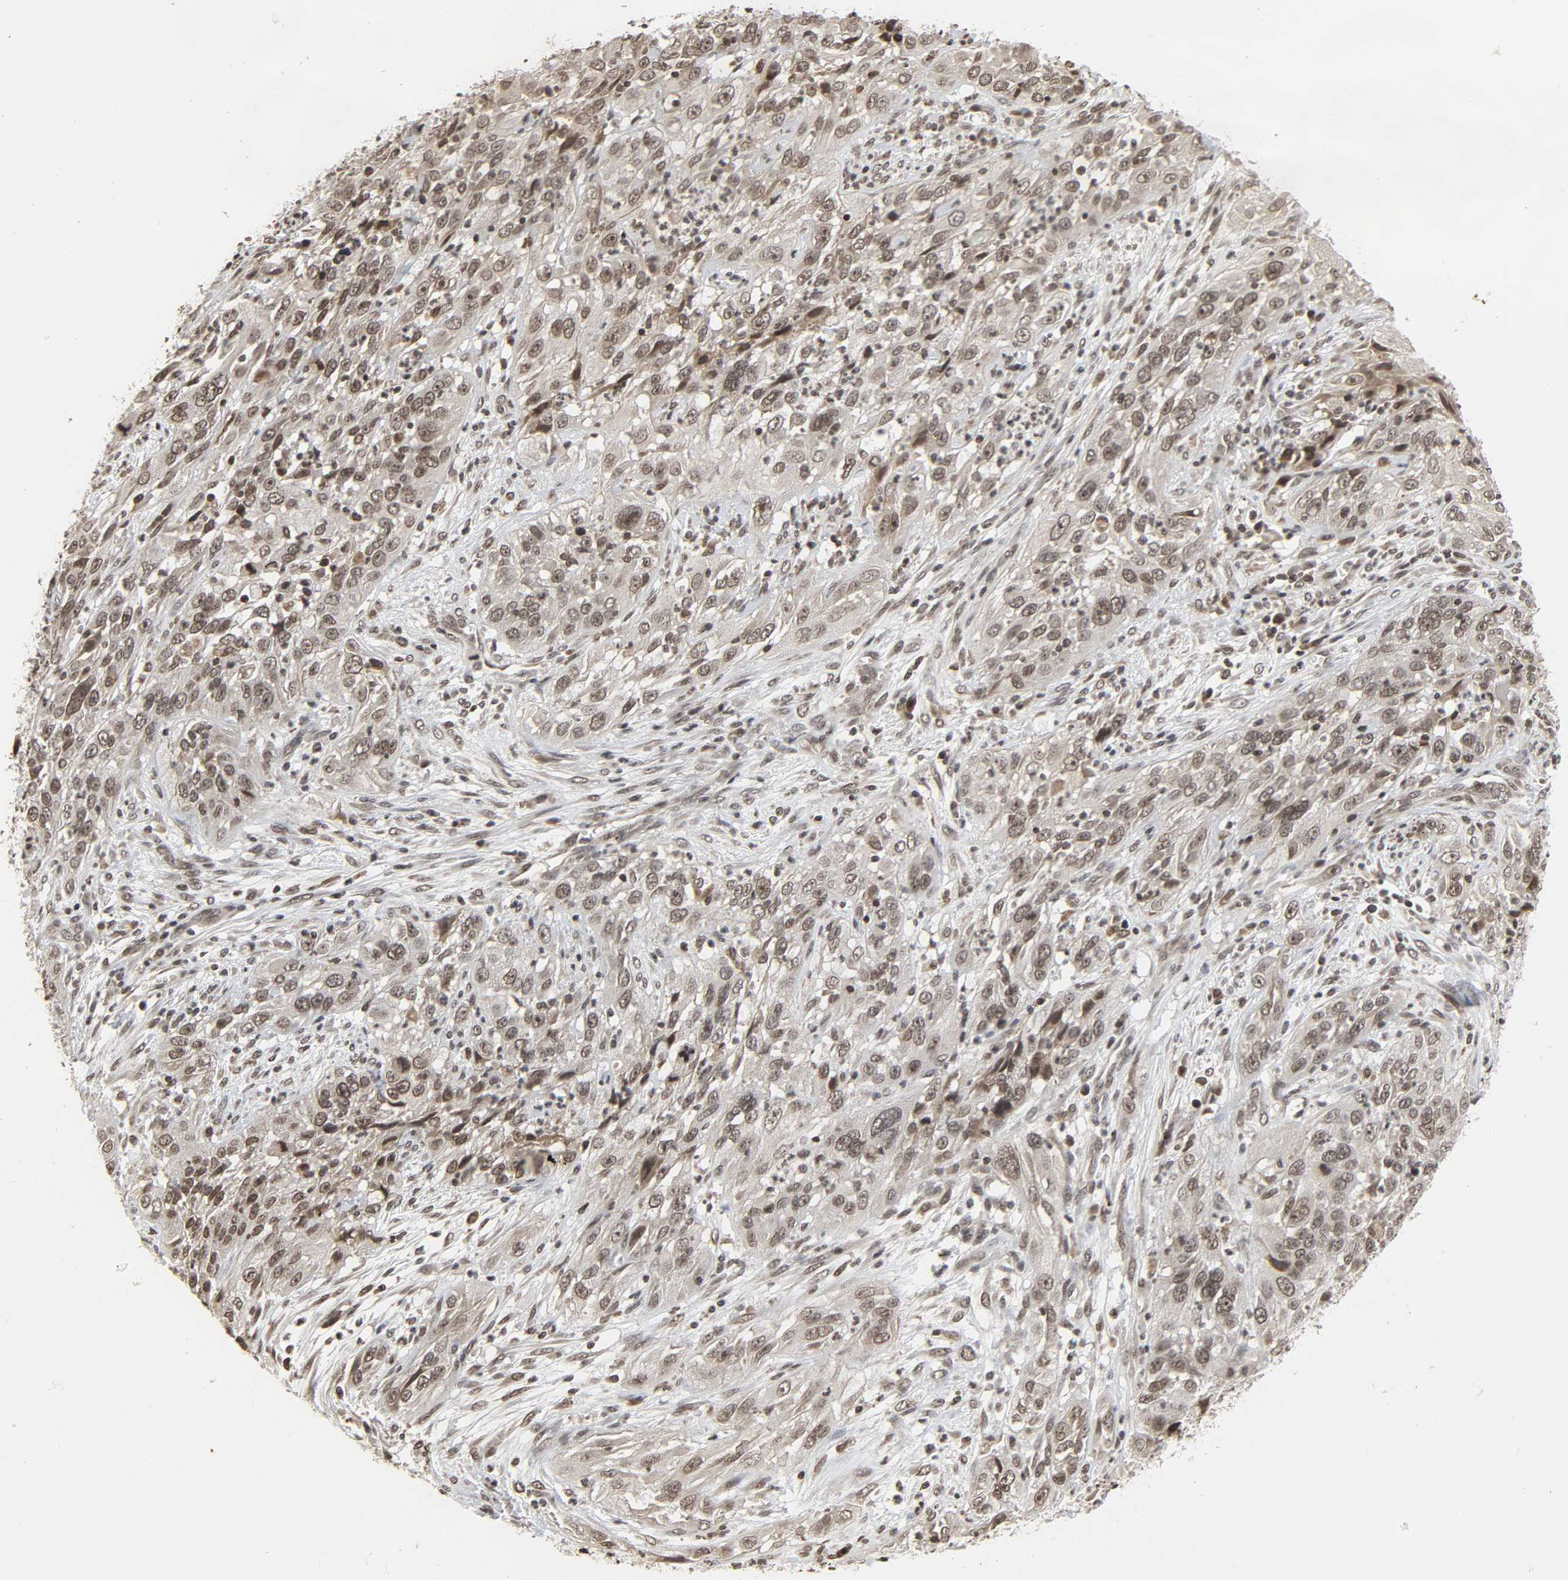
{"staining": {"intensity": "moderate", "quantity": "25%-75%", "location": "nuclear"}, "tissue": "cervical cancer", "cell_type": "Tumor cells", "image_type": "cancer", "snomed": [{"axis": "morphology", "description": "Squamous cell carcinoma, NOS"}, {"axis": "topography", "description": "Cervix"}], "caption": "Cervical cancer (squamous cell carcinoma) stained with a protein marker shows moderate staining in tumor cells.", "gene": "XRCC1", "patient": {"sex": "female", "age": 32}}